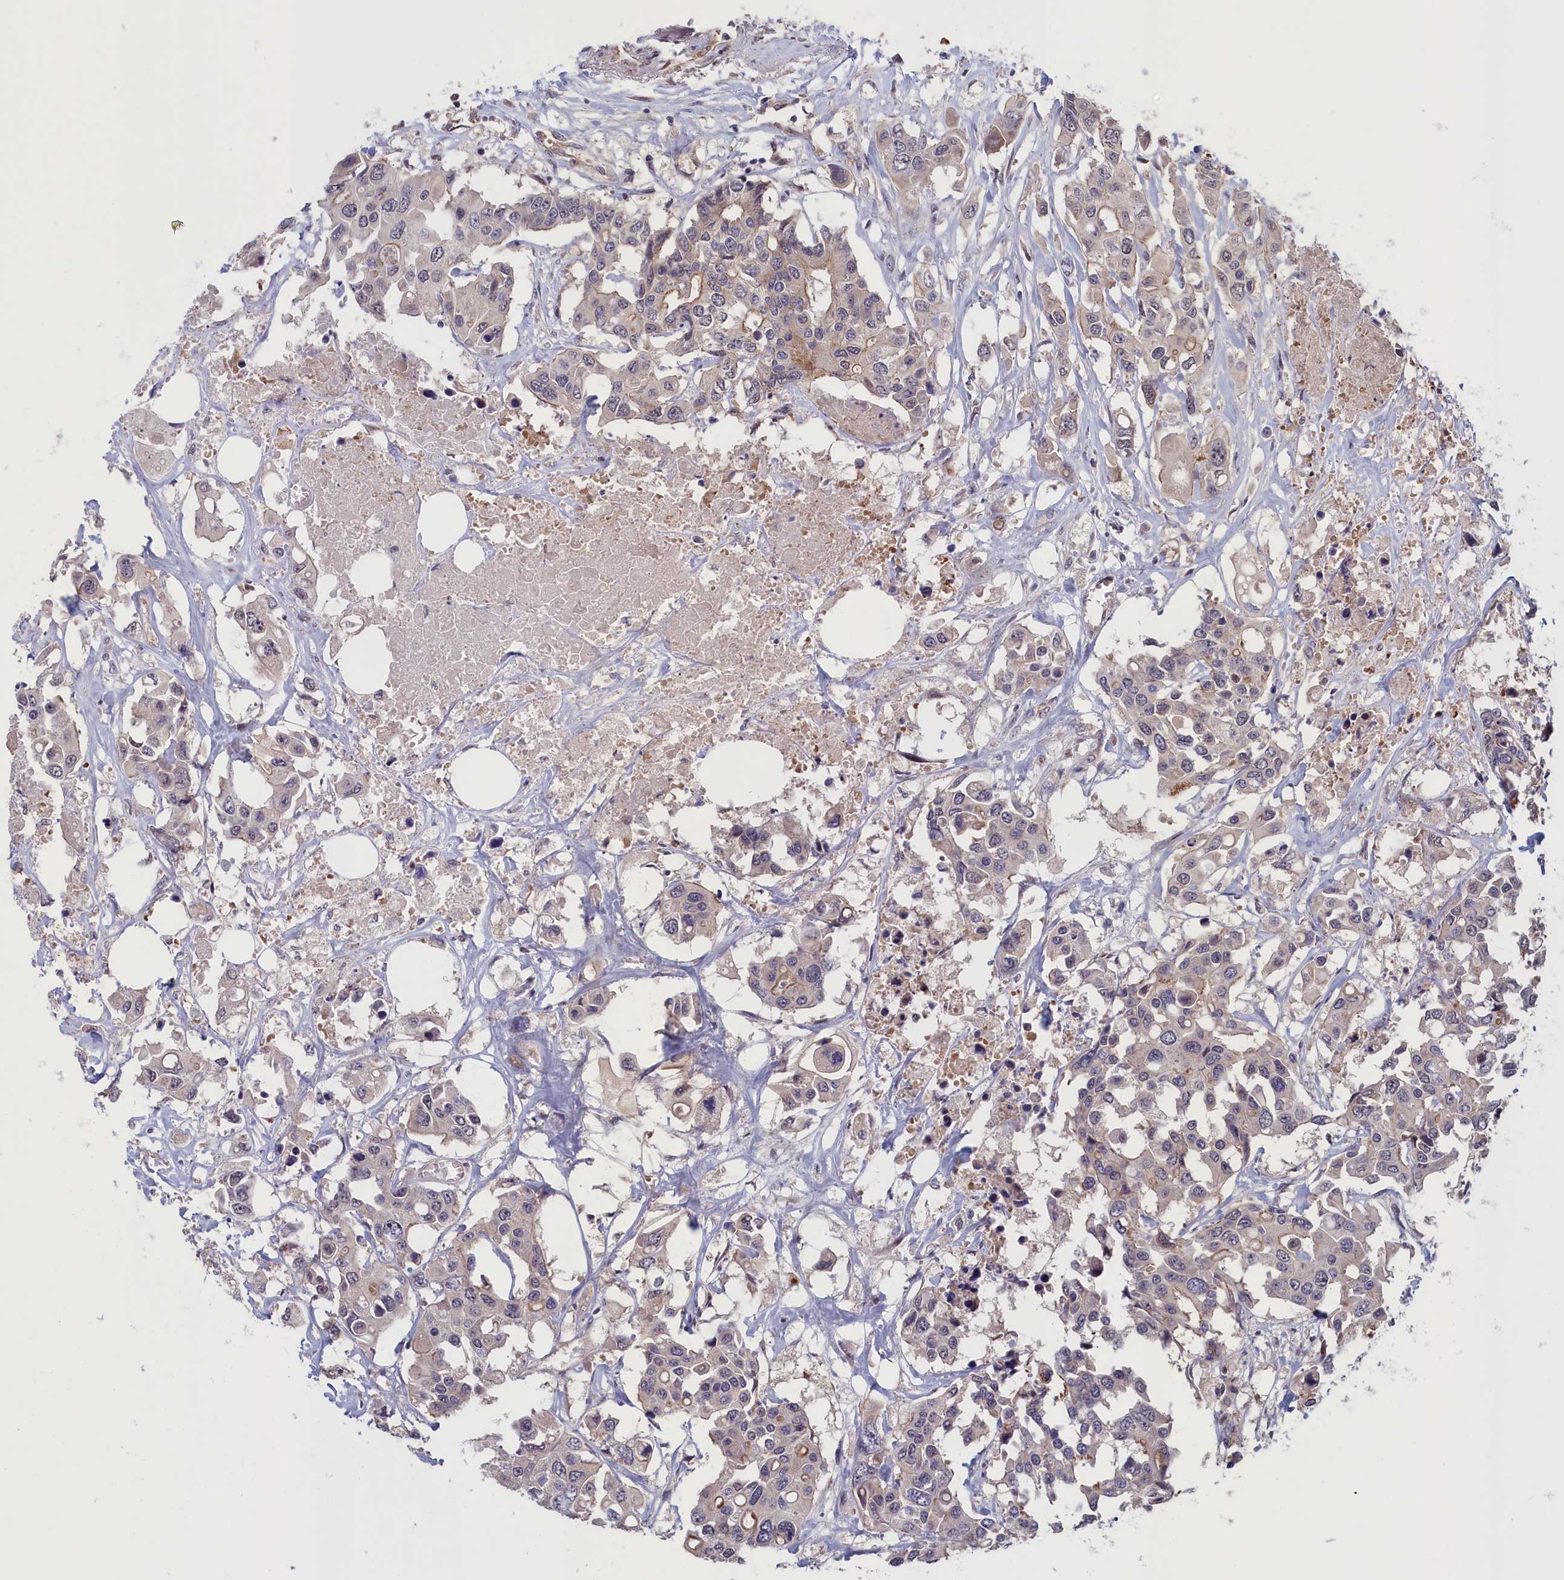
{"staining": {"intensity": "weak", "quantity": "<25%", "location": "cytoplasmic/membranous"}, "tissue": "colorectal cancer", "cell_type": "Tumor cells", "image_type": "cancer", "snomed": [{"axis": "morphology", "description": "Adenocarcinoma, NOS"}, {"axis": "topography", "description": "Colon"}], "caption": "Micrograph shows no protein expression in tumor cells of colorectal cancer tissue. (Stains: DAB immunohistochemistry with hematoxylin counter stain, Microscopy: brightfield microscopy at high magnification).", "gene": "PLP2", "patient": {"sex": "male", "age": 77}}